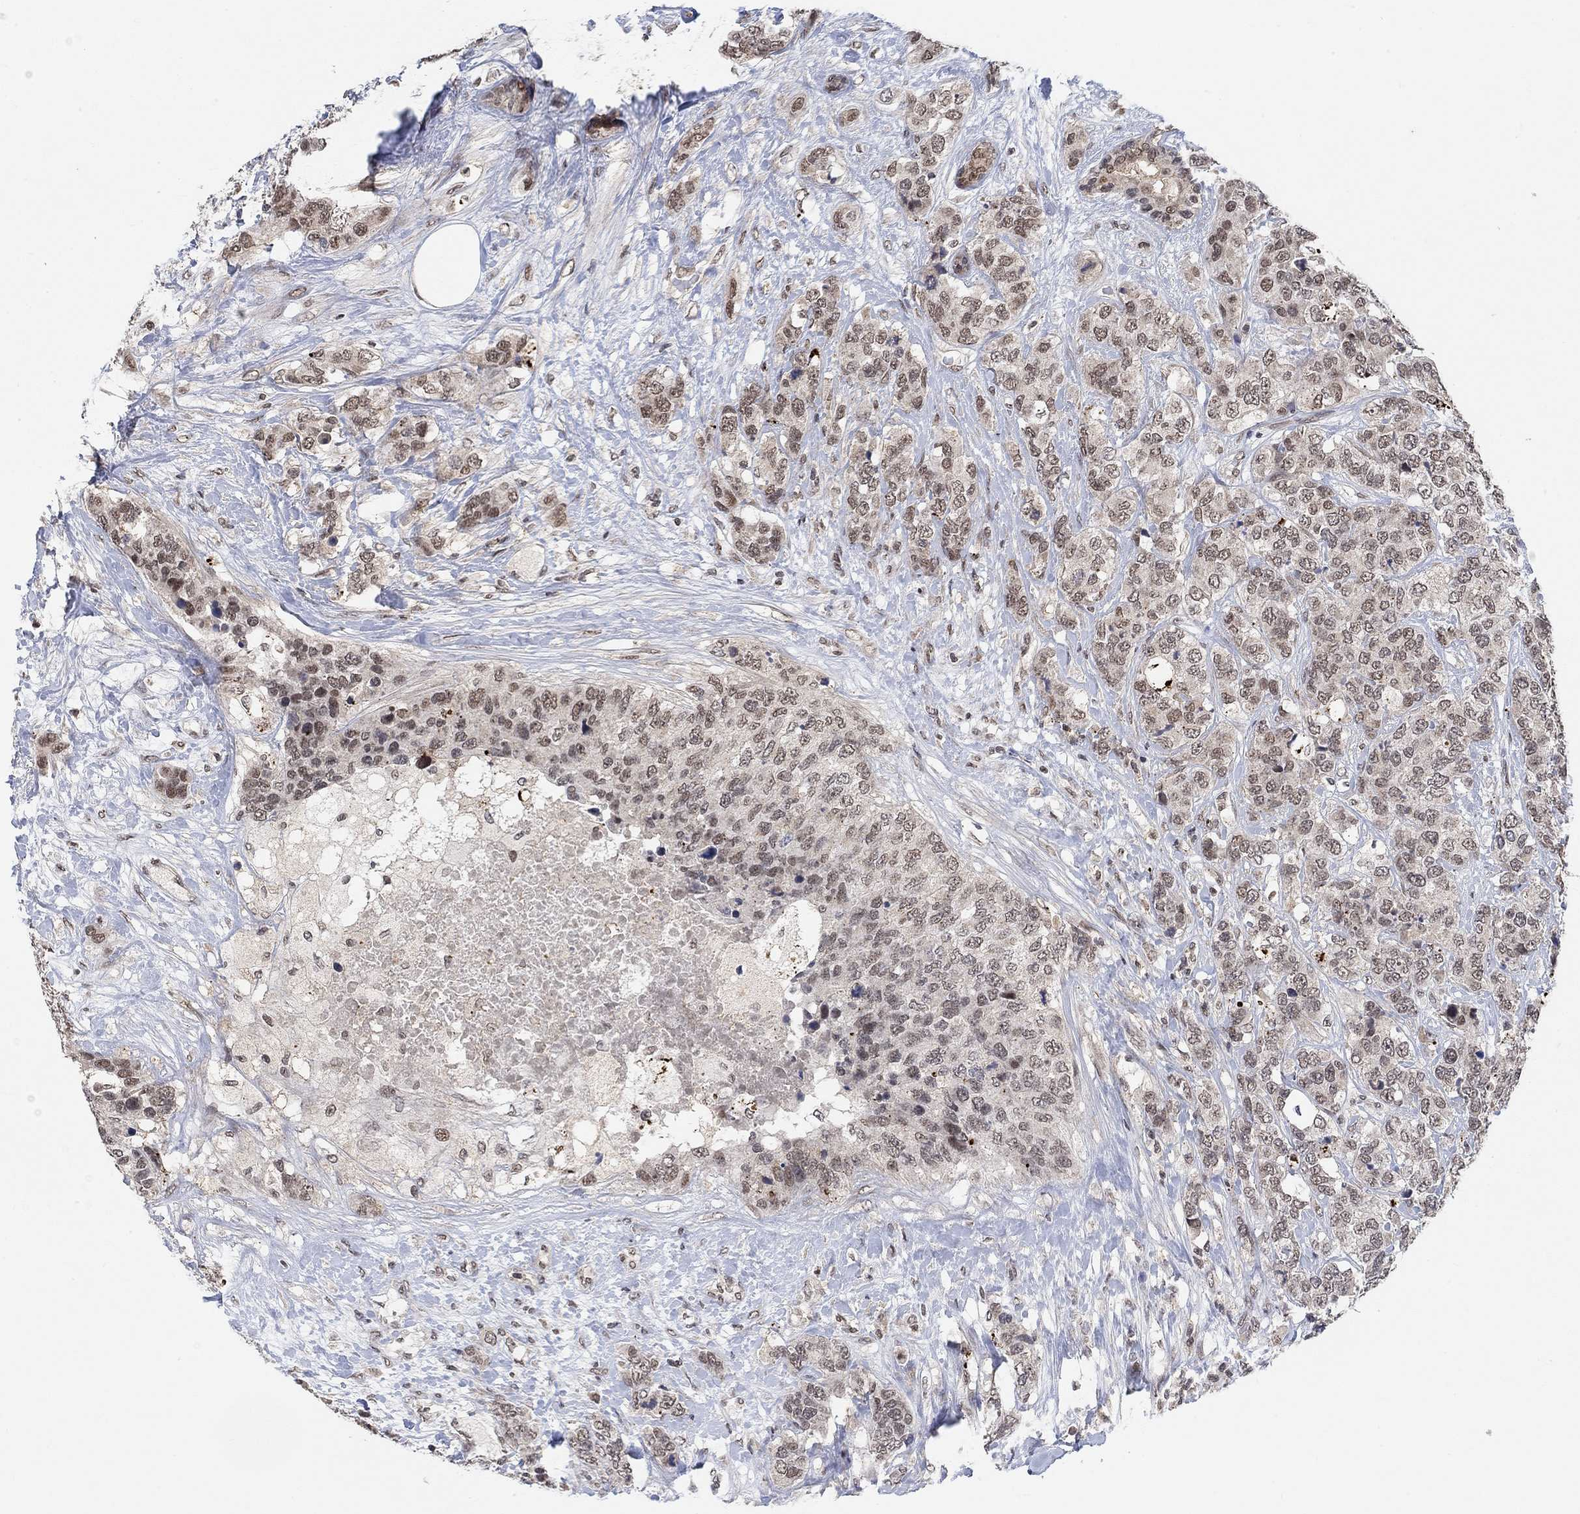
{"staining": {"intensity": "moderate", "quantity": "25%-75%", "location": "nuclear"}, "tissue": "breast cancer", "cell_type": "Tumor cells", "image_type": "cancer", "snomed": [{"axis": "morphology", "description": "Lobular carcinoma"}, {"axis": "topography", "description": "Breast"}], "caption": "The micrograph shows staining of breast cancer (lobular carcinoma), revealing moderate nuclear protein staining (brown color) within tumor cells.", "gene": "THAP8", "patient": {"sex": "female", "age": 59}}